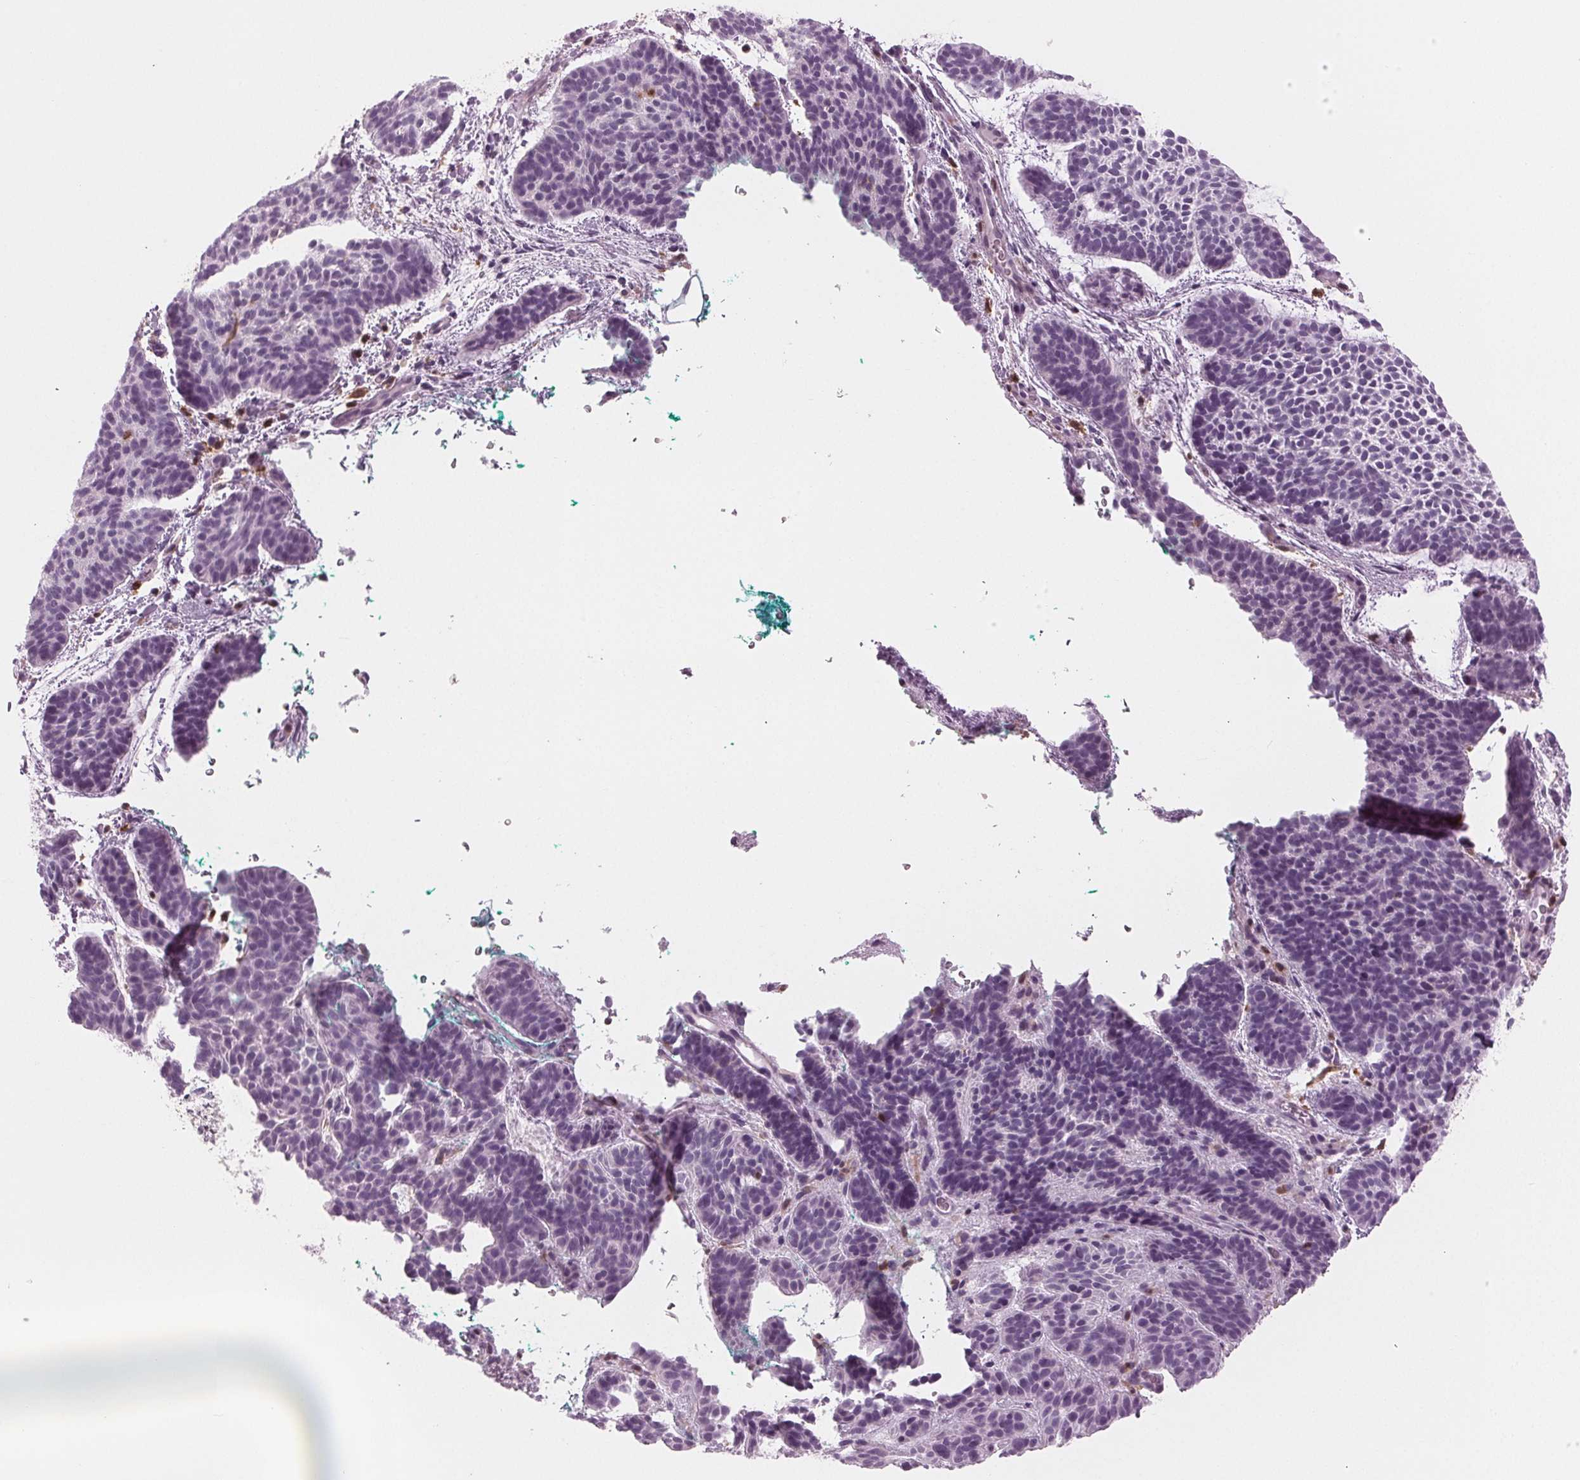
{"staining": {"intensity": "negative", "quantity": "none", "location": "none"}, "tissue": "skin cancer", "cell_type": "Tumor cells", "image_type": "cancer", "snomed": [{"axis": "morphology", "description": "Basal cell carcinoma"}, {"axis": "topography", "description": "Skin"}, {"axis": "topography", "description": "Skin of face"}], "caption": "Tumor cells show no significant positivity in skin basal cell carcinoma. (Stains: DAB (3,3'-diaminobenzidine) IHC with hematoxylin counter stain, Microscopy: brightfield microscopy at high magnification).", "gene": "BTLA", "patient": {"sex": "male", "age": 73}}